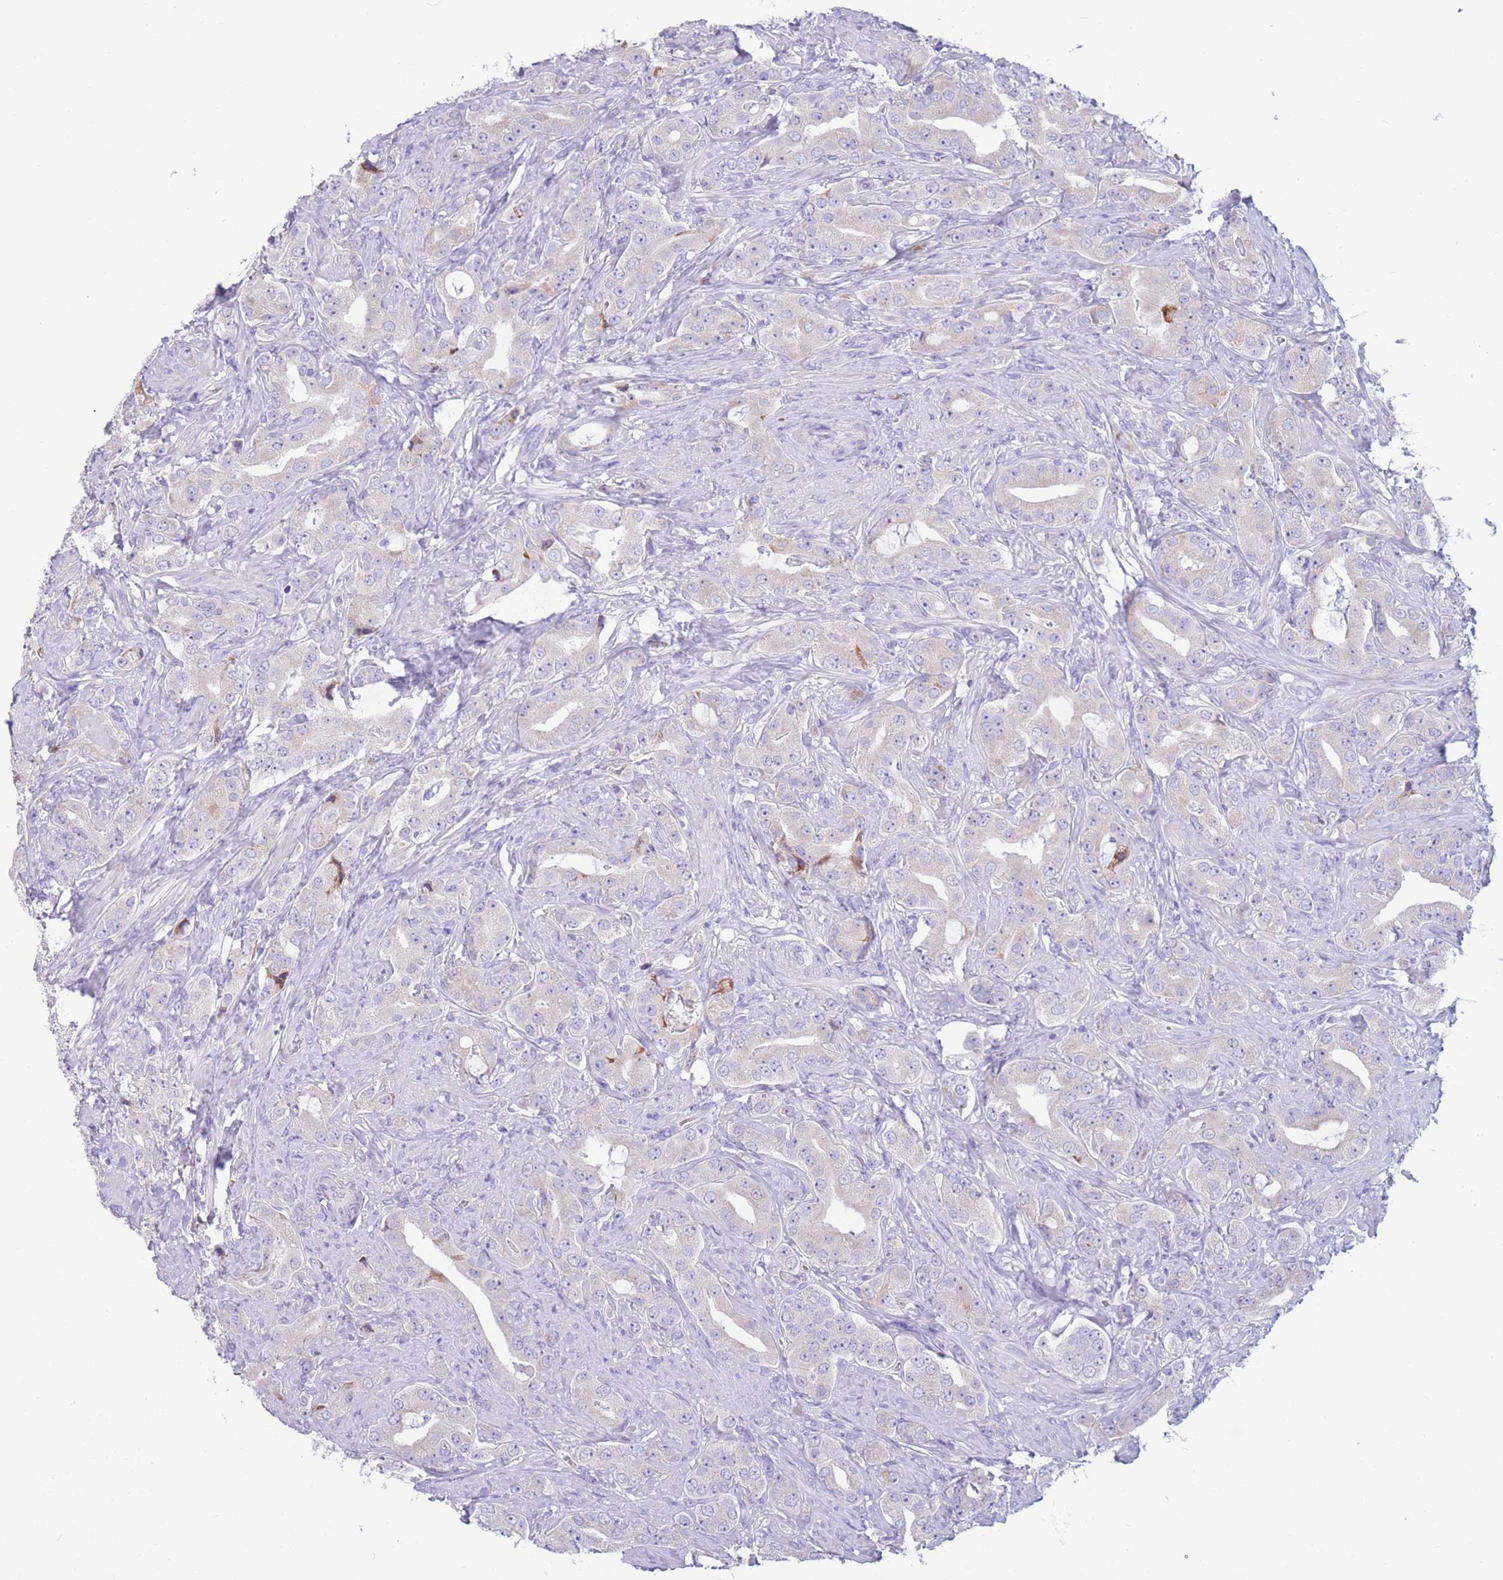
{"staining": {"intensity": "negative", "quantity": "none", "location": "none"}, "tissue": "prostate cancer", "cell_type": "Tumor cells", "image_type": "cancer", "snomed": [{"axis": "morphology", "description": "Adenocarcinoma, High grade"}, {"axis": "topography", "description": "Prostate"}], "caption": "Prostate cancer (adenocarcinoma (high-grade)) stained for a protein using IHC demonstrates no positivity tumor cells.", "gene": "COL27A1", "patient": {"sex": "male", "age": 63}}